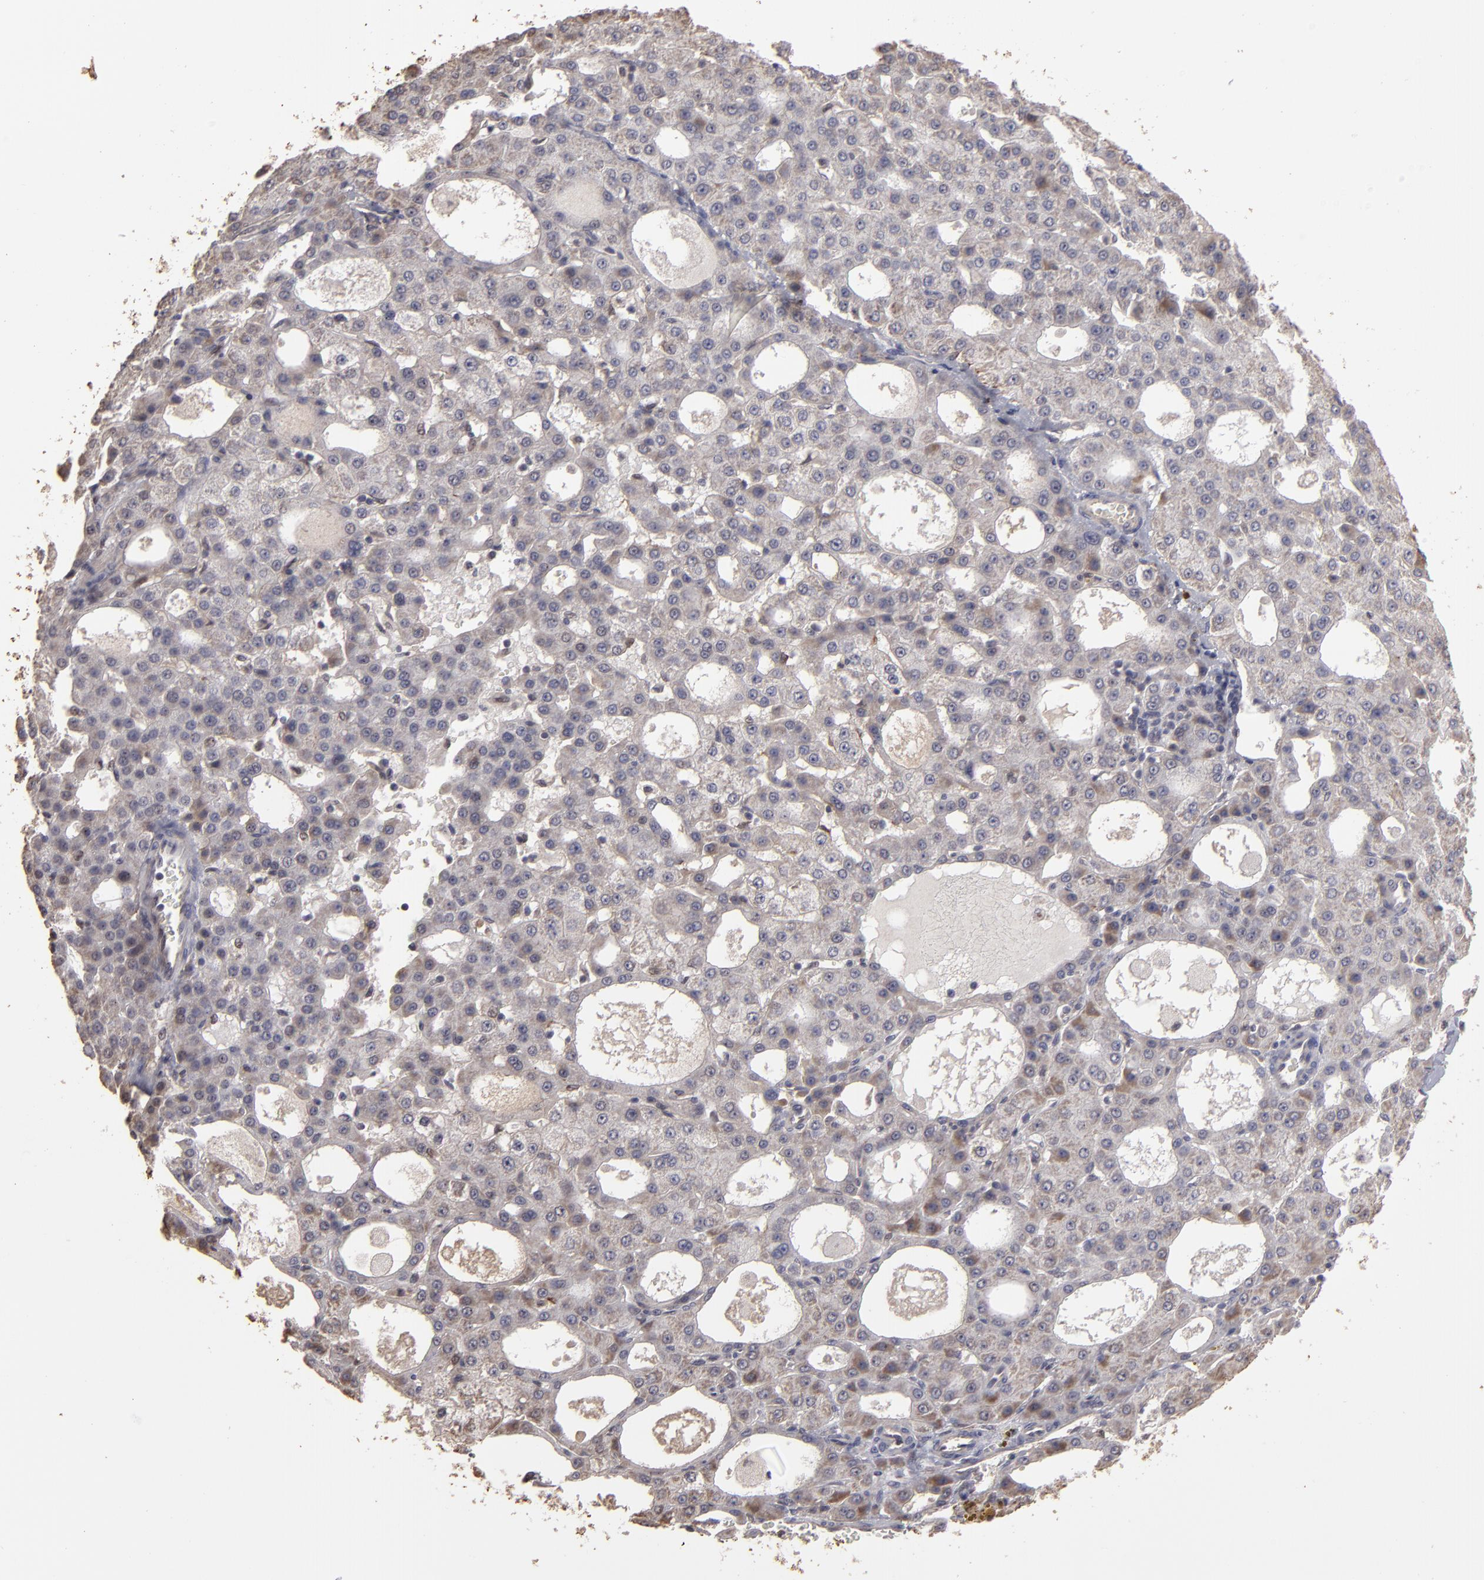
{"staining": {"intensity": "weak", "quantity": ">75%", "location": "cytoplasmic/membranous"}, "tissue": "liver cancer", "cell_type": "Tumor cells", "image_type": "cancer", "snomed": [{"axis": "morphology", "description": "Carcinoma, Hepatocellular, NOS"}, {"axis": "topography", "description": "Liver"}], "caption": "Weak cytoplasmic/membranous positivity is seen in approximately >75% of tumor cells in hepatocellular carcinoma (liver). The staining was performed using DAB (3,3'-diaminobenzidine) to visualize the protein expression in brown, while the nuclei were stained in blue with hematoxylin (Magnification: 20x).", "gene": "CD55", "patient": {"sex": "male", "age": 47}}